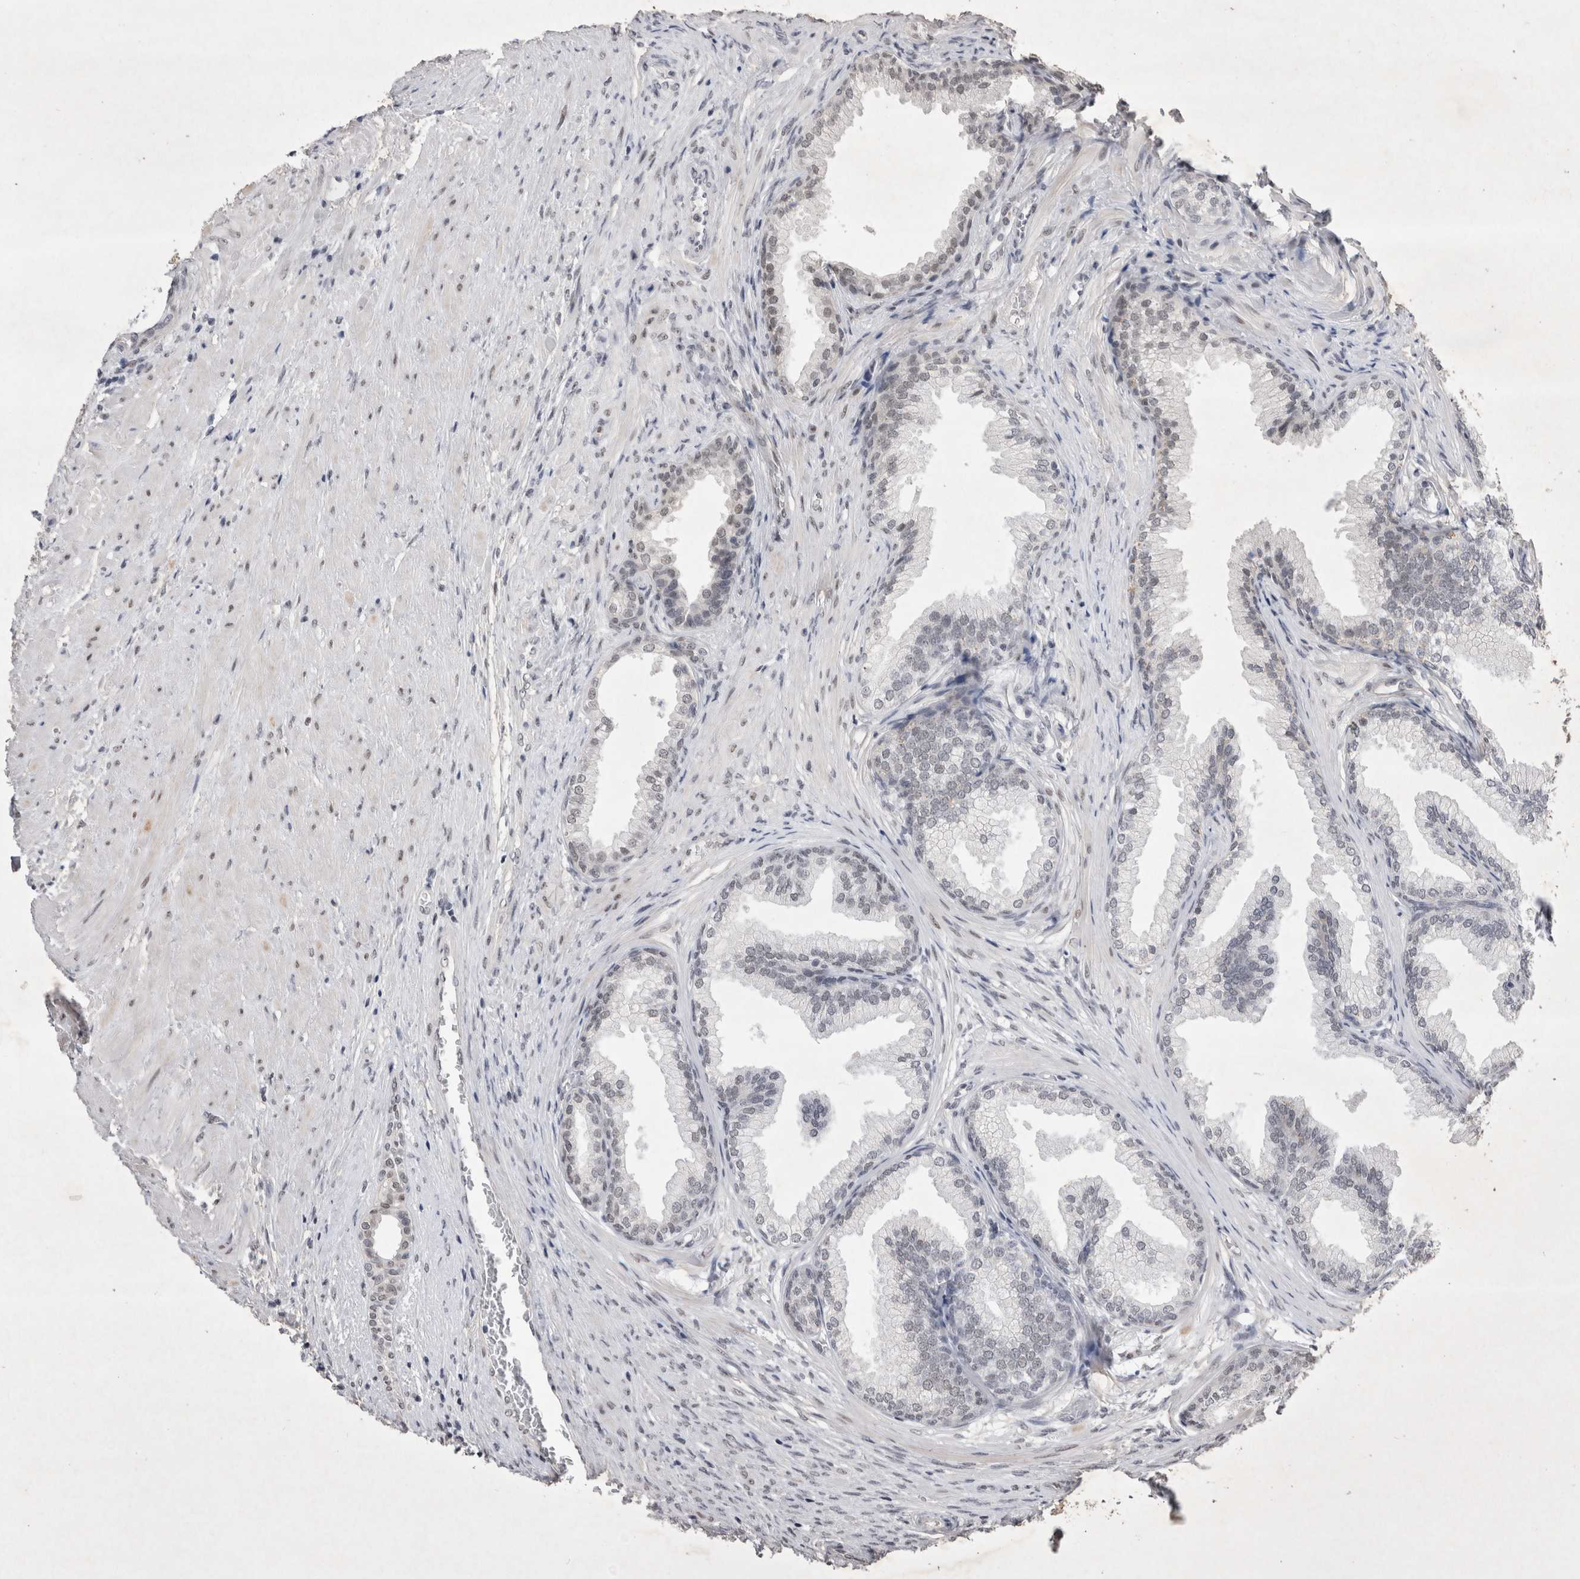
{"staining": {"intensity": "weak", "quantity": "25%-75%", "location": "none"}, "tissue": "prostate", "cell_type": "Glandular cells", "image_type": "normal", "snomed": [{"axis": "morphology", "description": "Normal tissue, NOS"}, {"axis": "topography", "description": "Prostate"}], "caption": "Immunohistochemical staining of unremarkable human prostate reveals low levels of weak None expression in approximately 25%-75% of glandular cells.", "gene": "RBM6", "patient": {"sex": "male", "age": 76}}